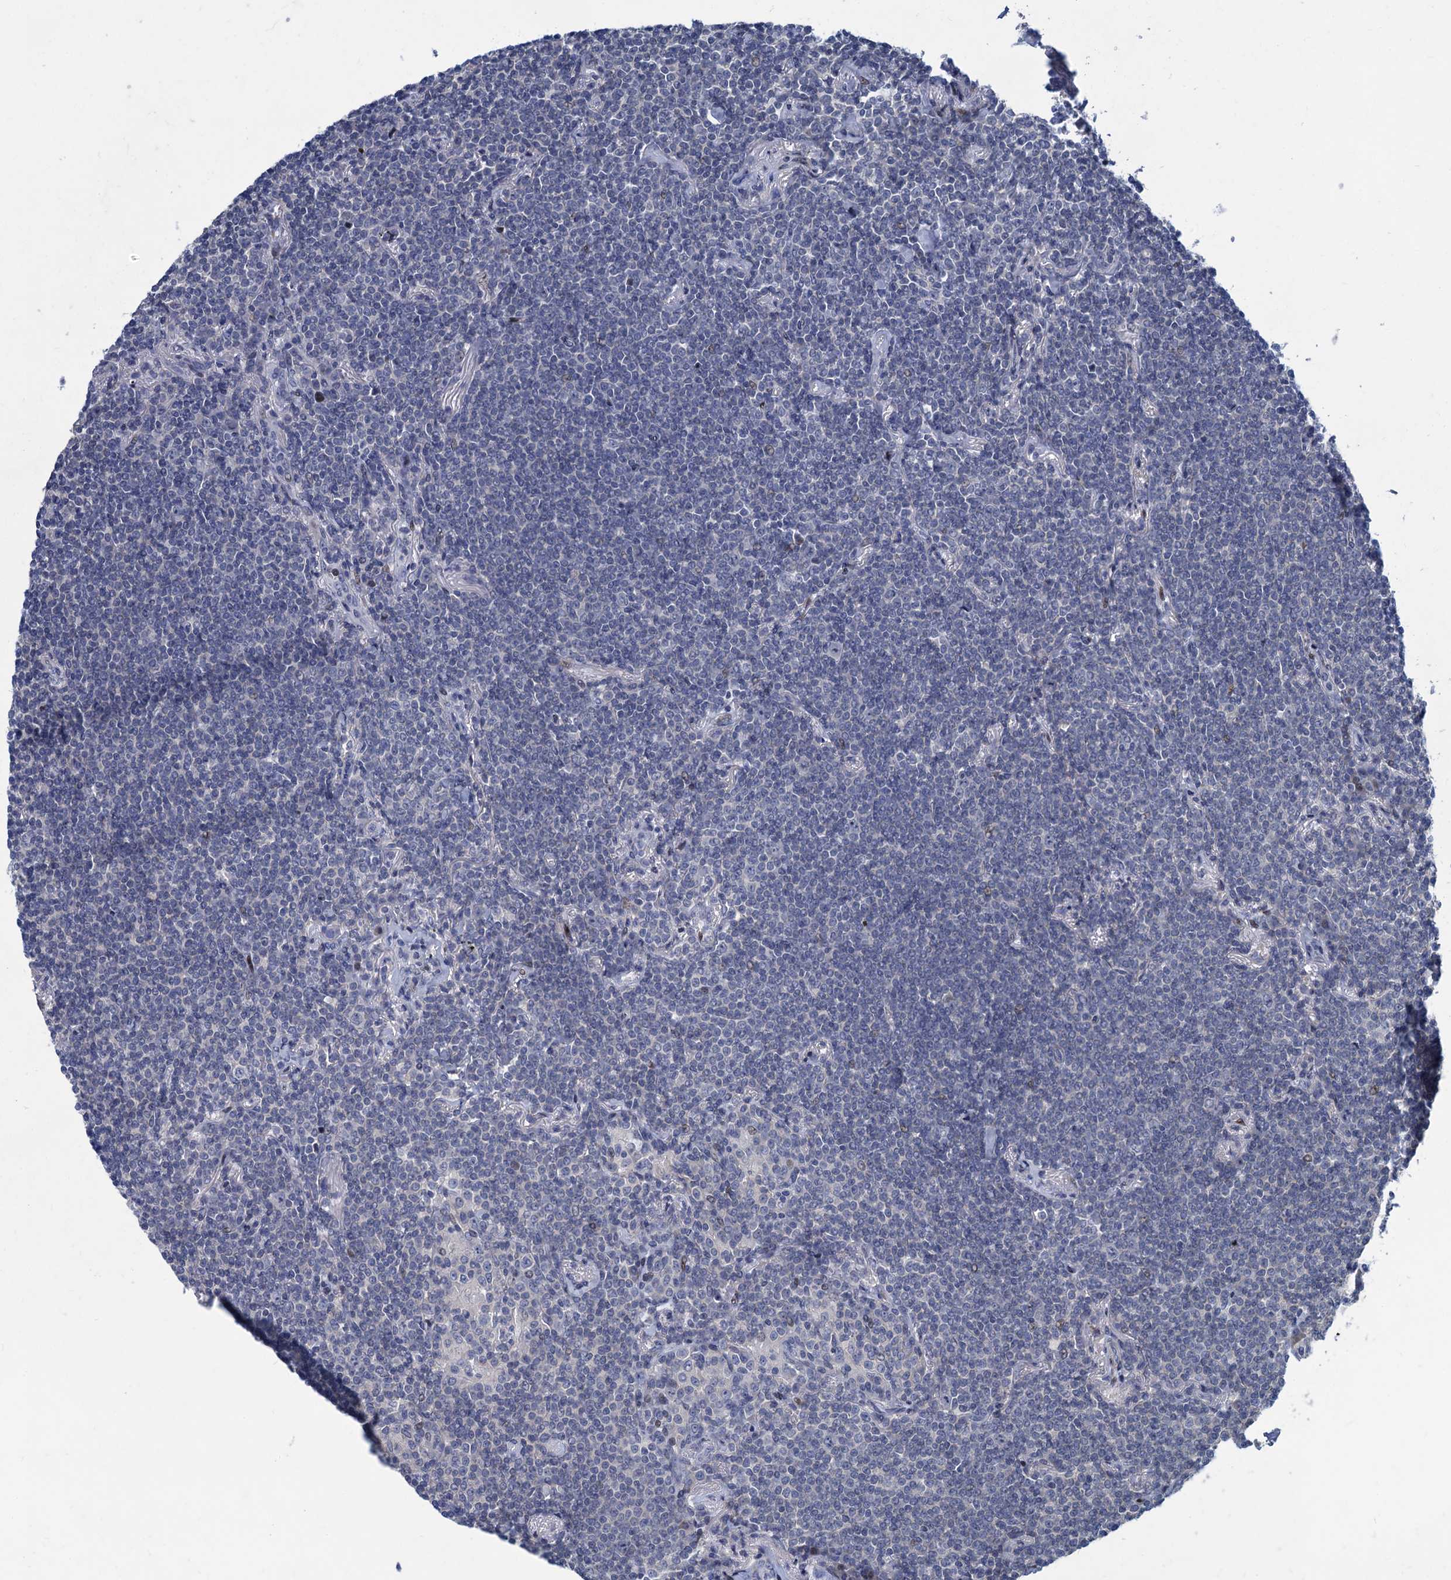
{"staining": {"intensity": "negative", "quantity": "none", "location": "none"}, "tissue": "lymphoma", "cell_type": "Tumor cells", "image_type": "cancer", "snomed": [{"axis": "morphology", "description": "Malignant lymphoma, non-Hodgkin's type, Low grade"}, {"axis": "topography", "description": "Lung"}], "caption": "High magnification brightfield microscopy of lymphoma stained with DAB (brown) and counterstained with hematoxylin (blue): tumor cells show no significant staining.", "gene": "ESYT3", "patient": {"sex": "female", "age": 71}}